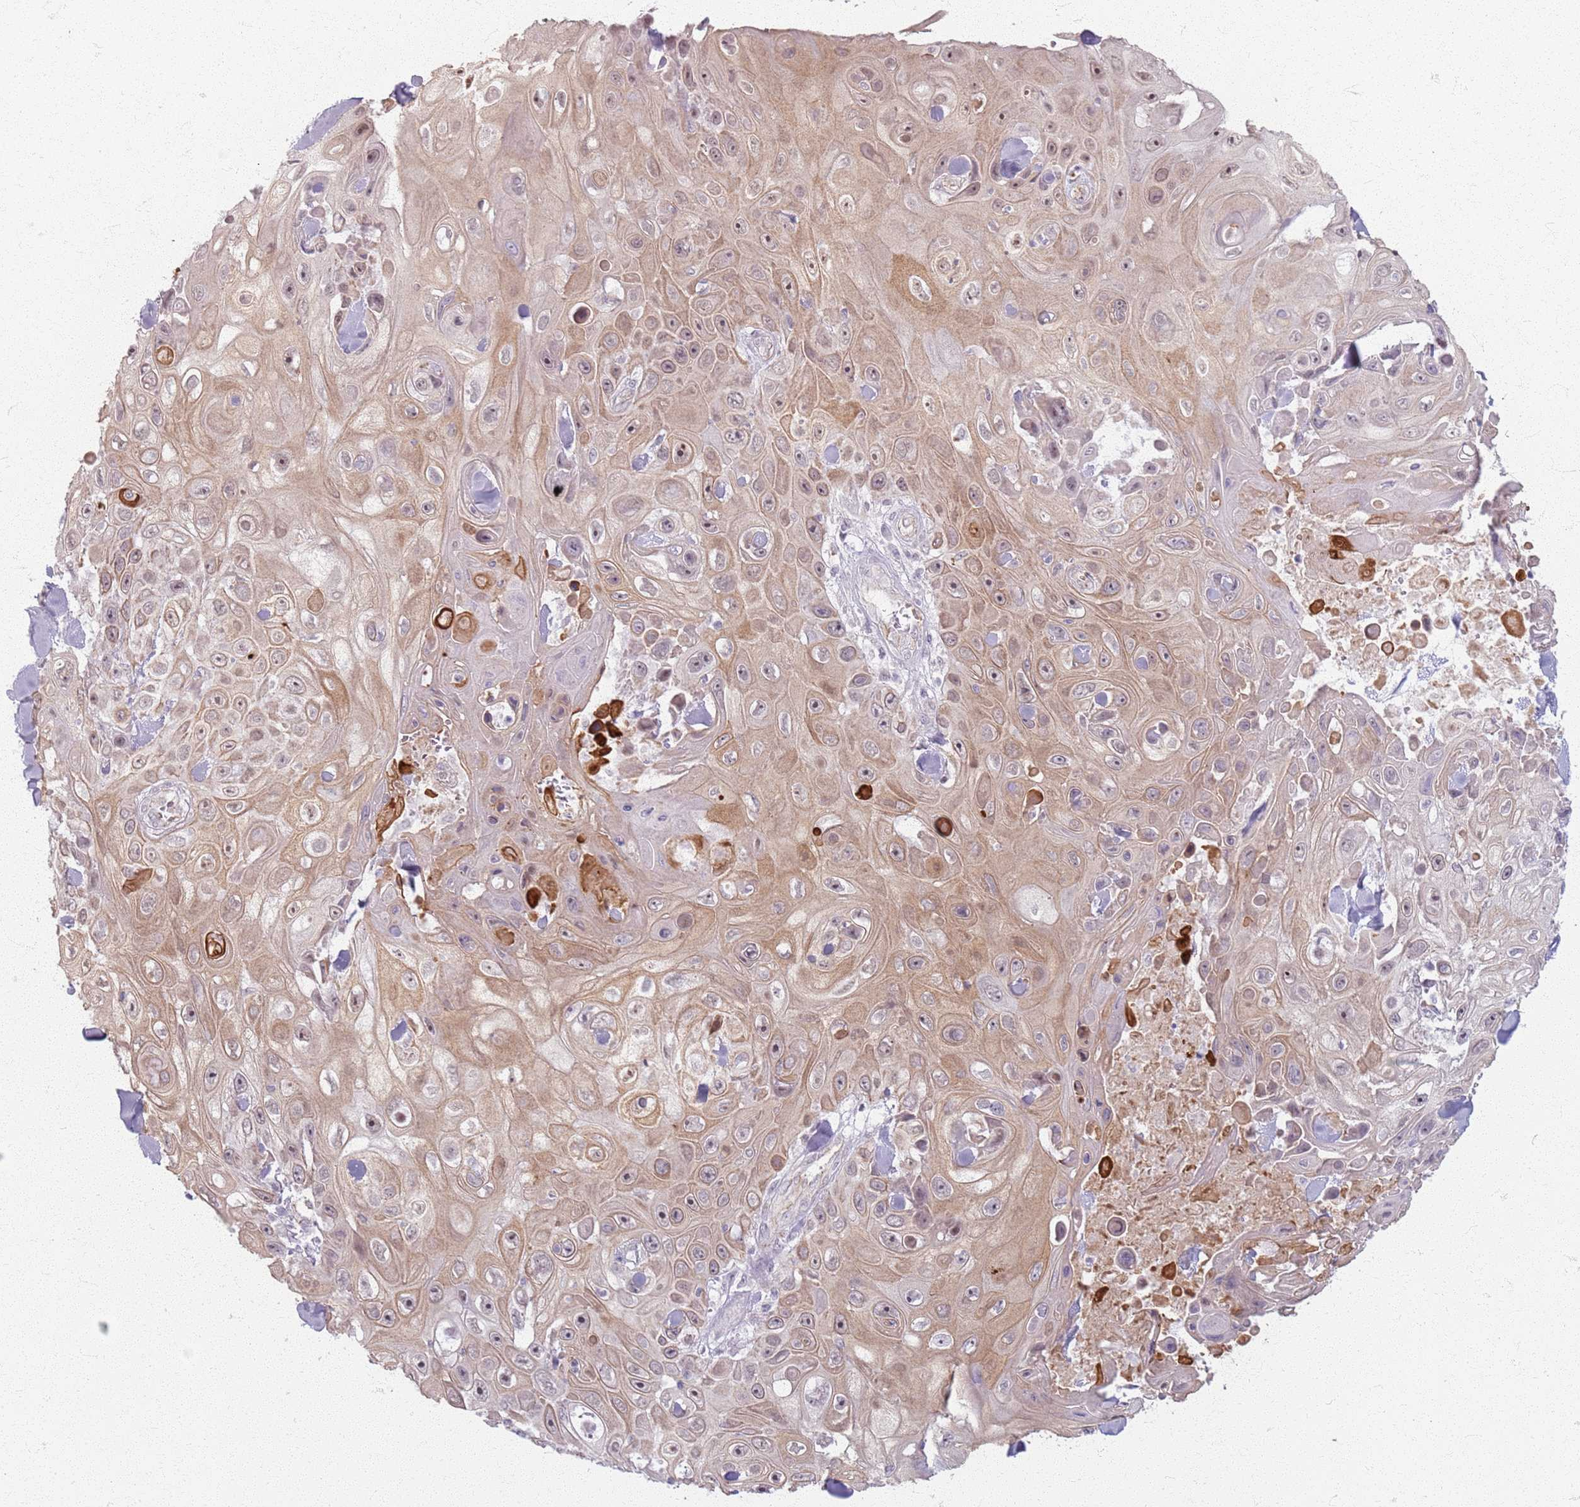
{"staining": {"intensity": "weak", "quantity": ">75%", "location": "cytoplasmic/membranous,nuclear"}, "tissue": "skin cancer", "cell_type": "Tumor cells", "image_type": "cancer", "snomed": [{"axis": "morphology", "description": "Squamous cell carcinoma, NOS"}, {"axis": "topography", "description": "Skin"}], "caption": "Immunohistochemistry of human skin cancer (squamous cell carcinoma) shows low levels of weak cytoplasmic/membranous and nuclear staining in about >75% of tumor cells.", "gene": "KCNA5", "patient": {"sex": "male", "age": 82}}